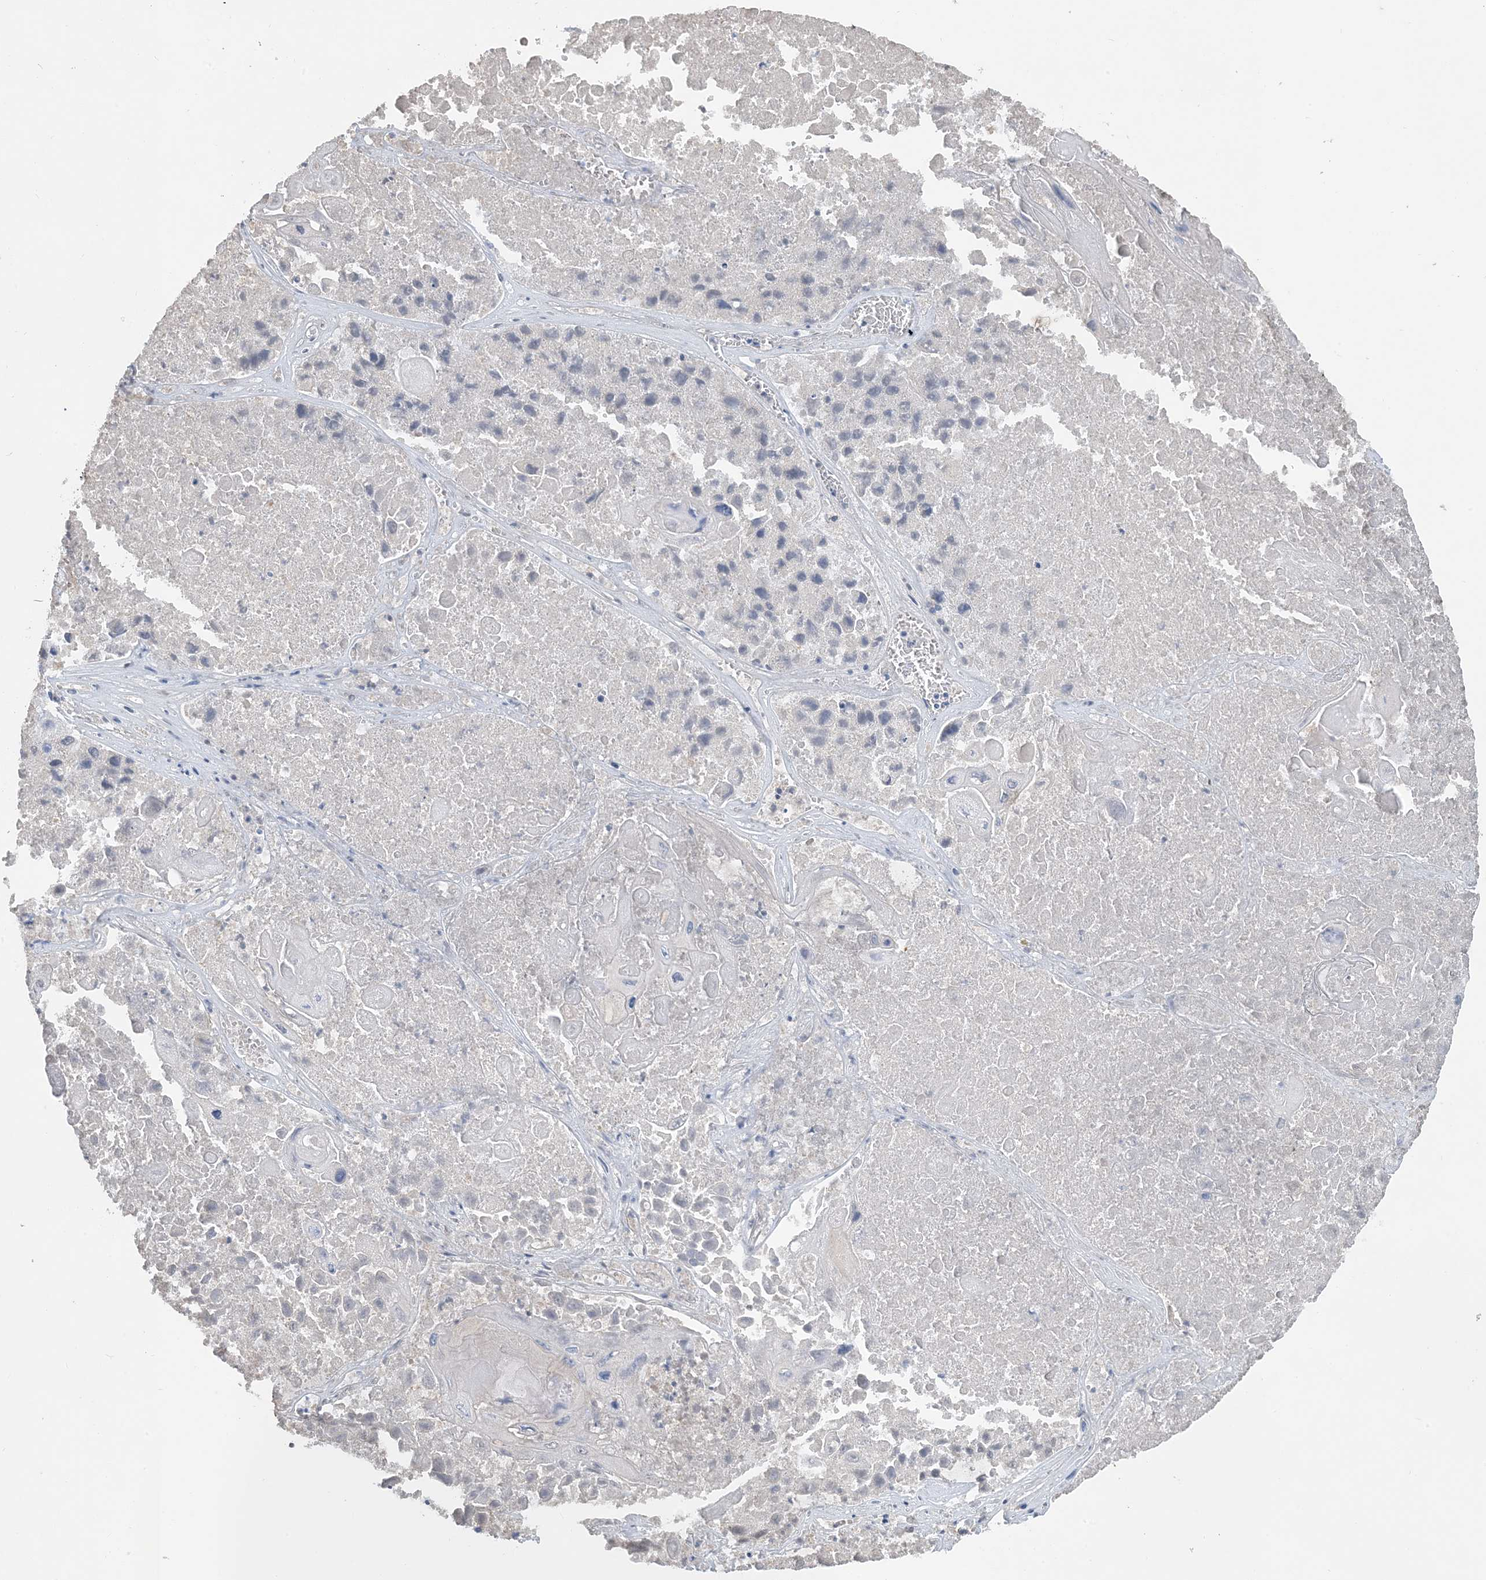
{"staining": {"intensity": "negative", "quantity": "none", "location": "none"}, "tissue": "lung cancer", "cell_type": "Tumor cells", "image_type": "cancer", "snomed": [{"axis": "morphology", "description": "Squamous cell carcinoma, NOS"}, {"axis": "topography", "description": "Lung"}], "caption": "A micrograph of lung squamous cell carcinoma stained for a protein displays no brown staining in tumor cells.", "gene": "CTRL", "patient": {"sex": "male", "age": 61}}